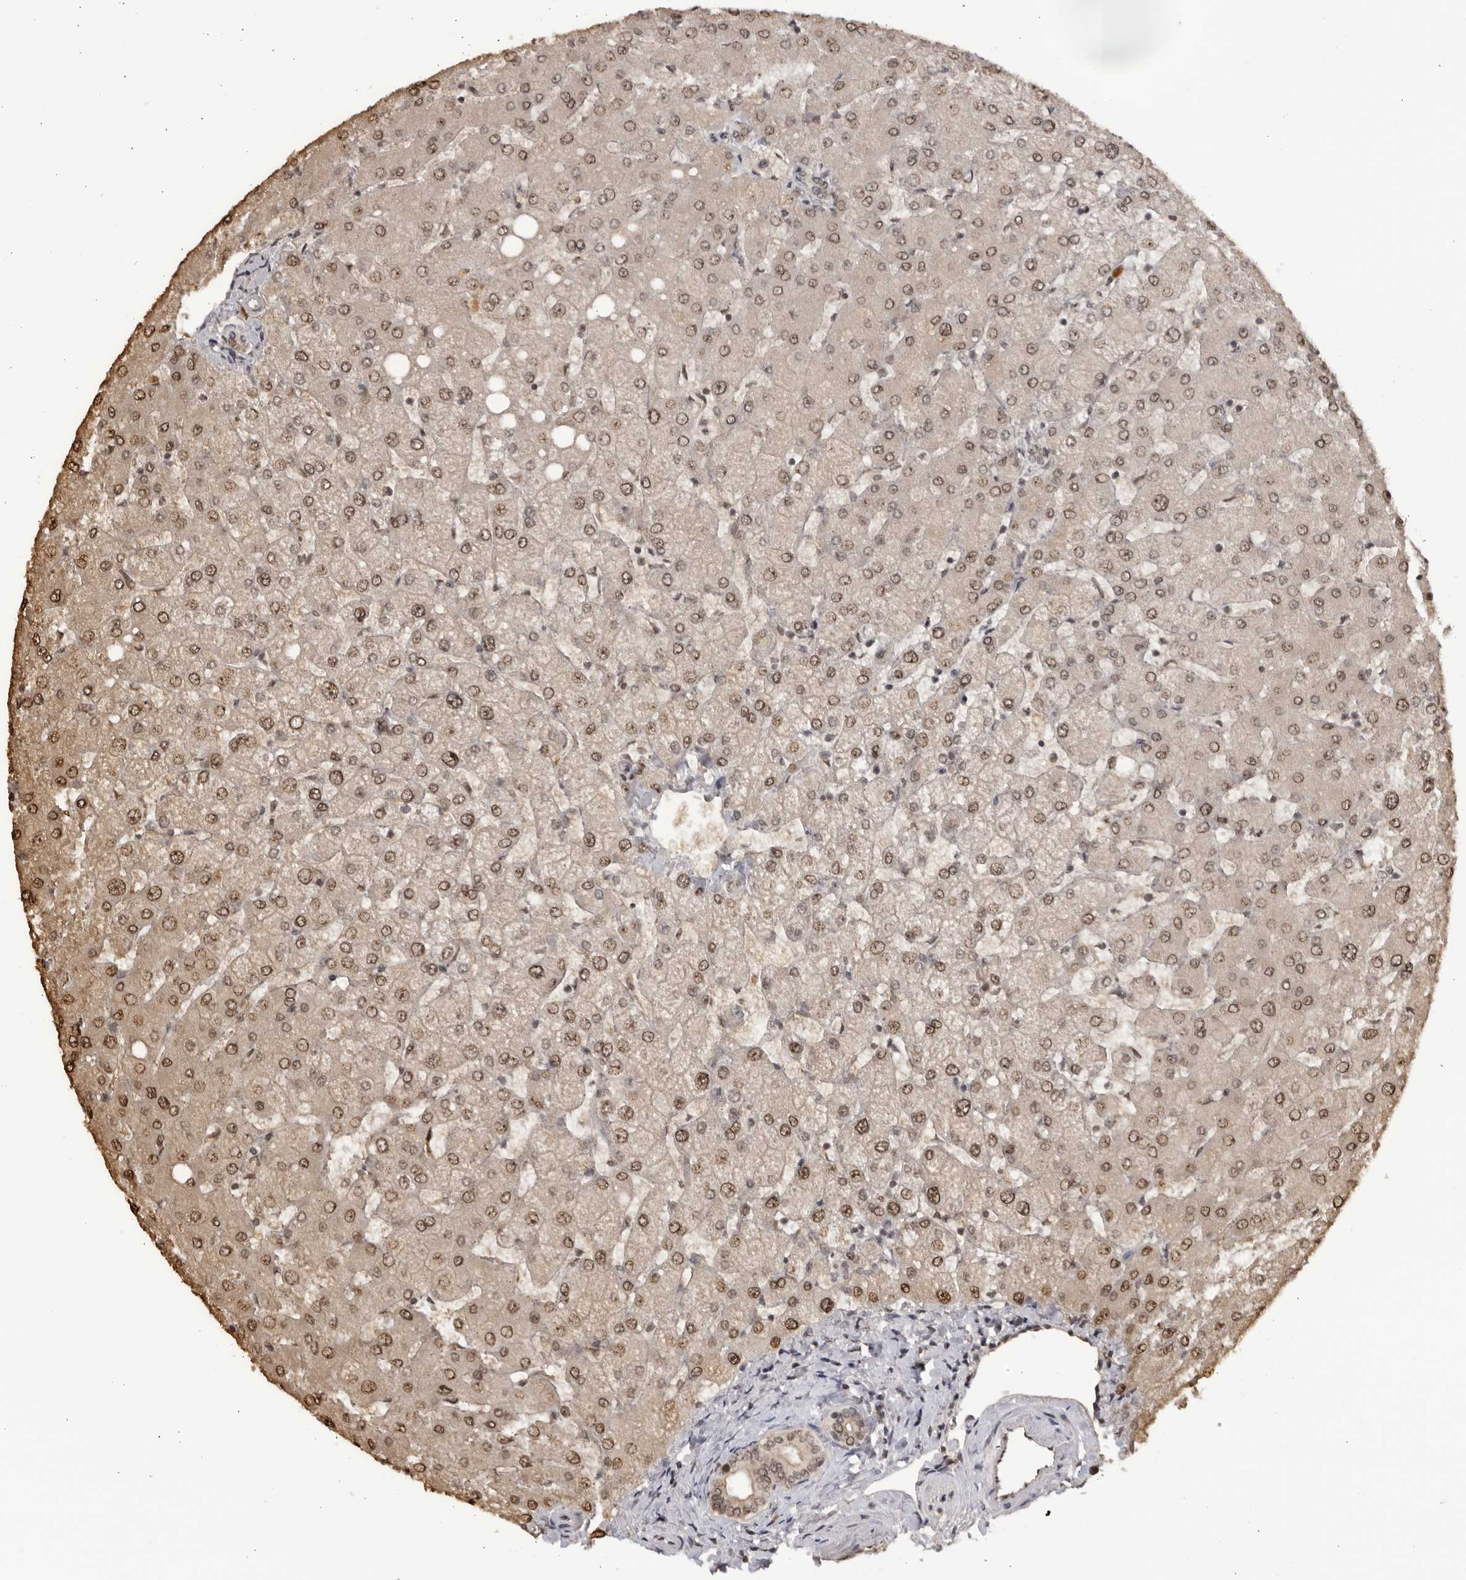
{"staining": {"intensity": "weak", "quantity": "25%-75%", "location": "cytoplasmic/membranous,nuclear"}, "tissue": "liver", "cell_type": "Cholangiocytes", "image_type": "normal", "snomed": [{"axis": "morphology", "description": "Normal tissue, NOS"}, {"axis": "topography", "description": "Liver"}], "caption": "Immunohistochemistry (IHC) image of unremarkable liver: human liver stained using immunohistochemistry (IHC) shows low levels of weak protein expression localized specifically in the cytoplasmic/membranous,nuclear of cholangiocytes, appearing as a cytoplasmic/membranous,nuclear brown color.", "gene": "RASGEF1C", "patient": {"sex": "female", "age": 54}}